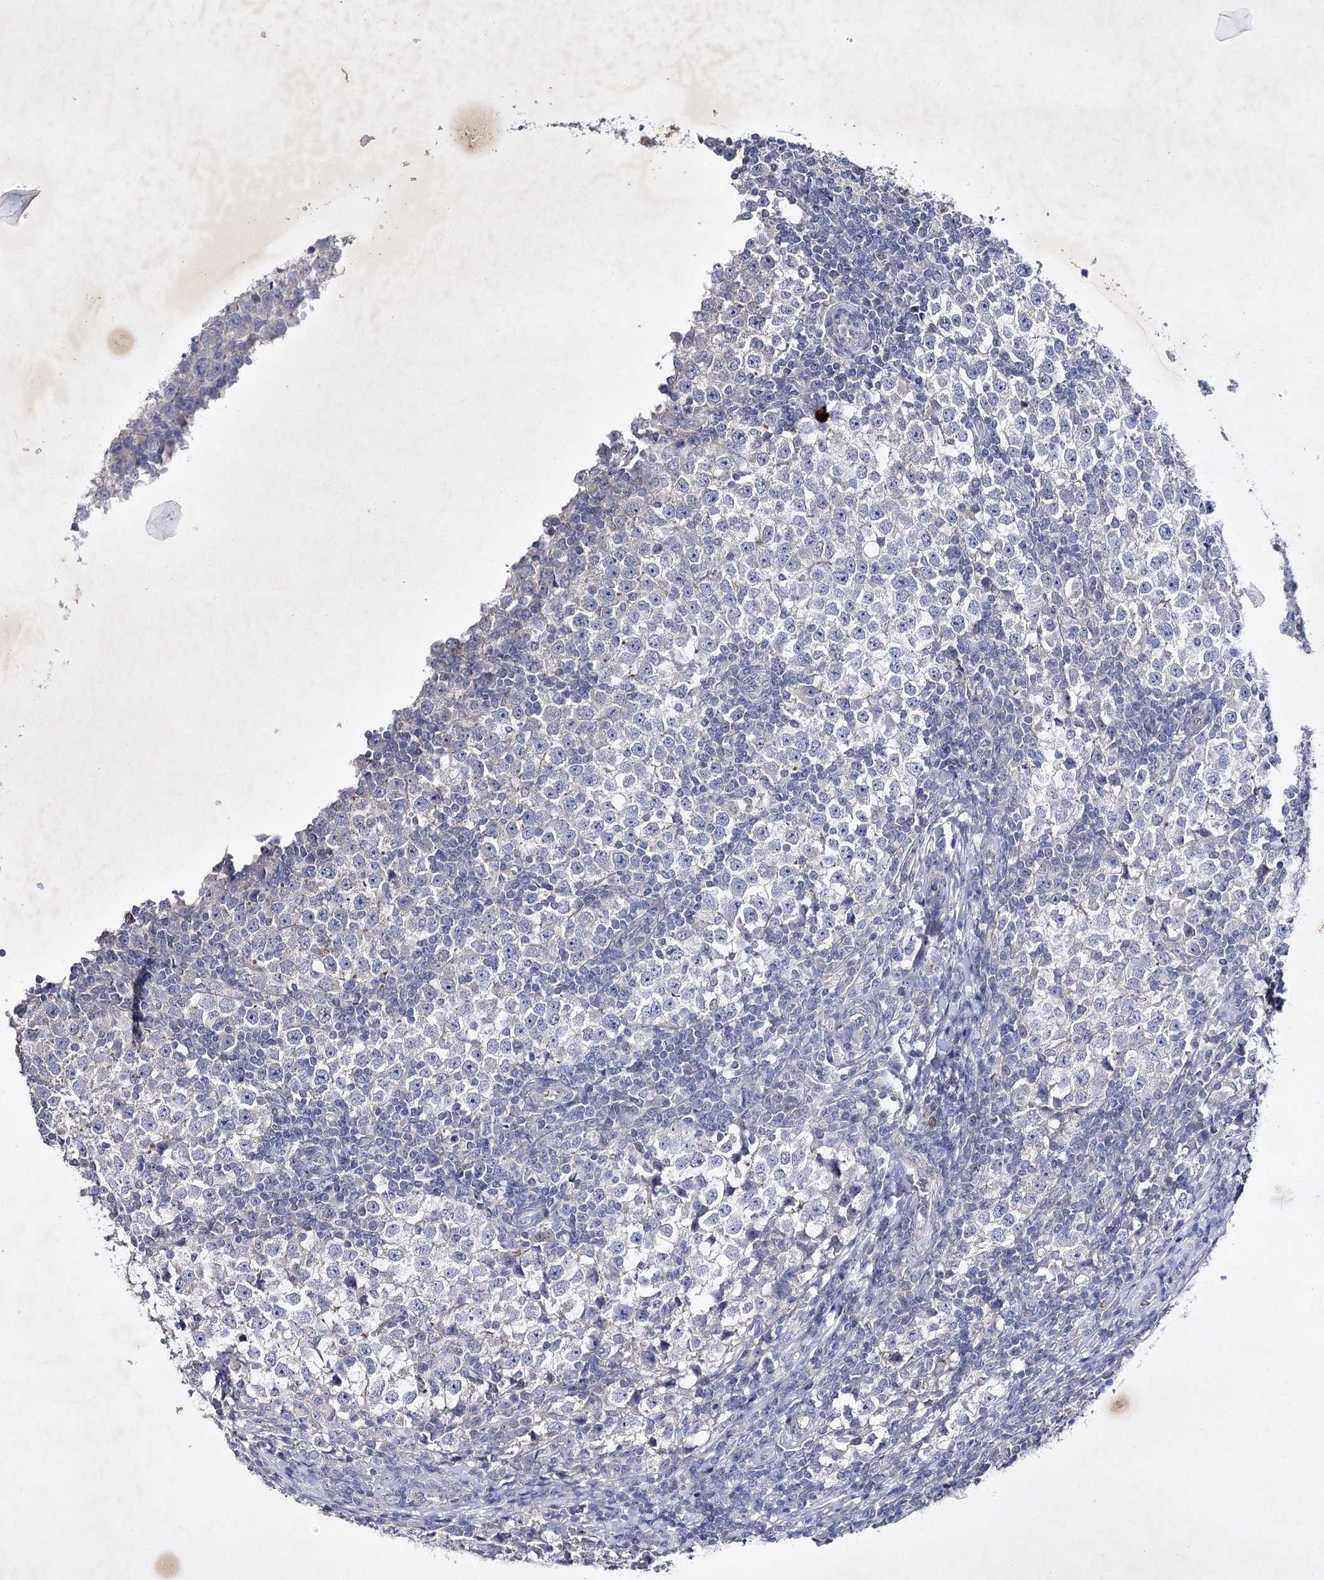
{"staining": {"intensity": "negative", "quantity": "none", "location": "none"}, "tissue": "testis cancer", "cell_type": "Tumor cells", "image_type": "cancer", "snomed": [{"axis": "morphology", "description": "Seminoma, NOS"}, {"axis": "topography", "description": "Testis"}], "caption": "An immunohistochemistry (IHC) micrograph of testis cancer is shown. There is no staining in tumor cells of testis cancer.", "gene": "COX15", "patient": {"sex": "male", "age": 65}}